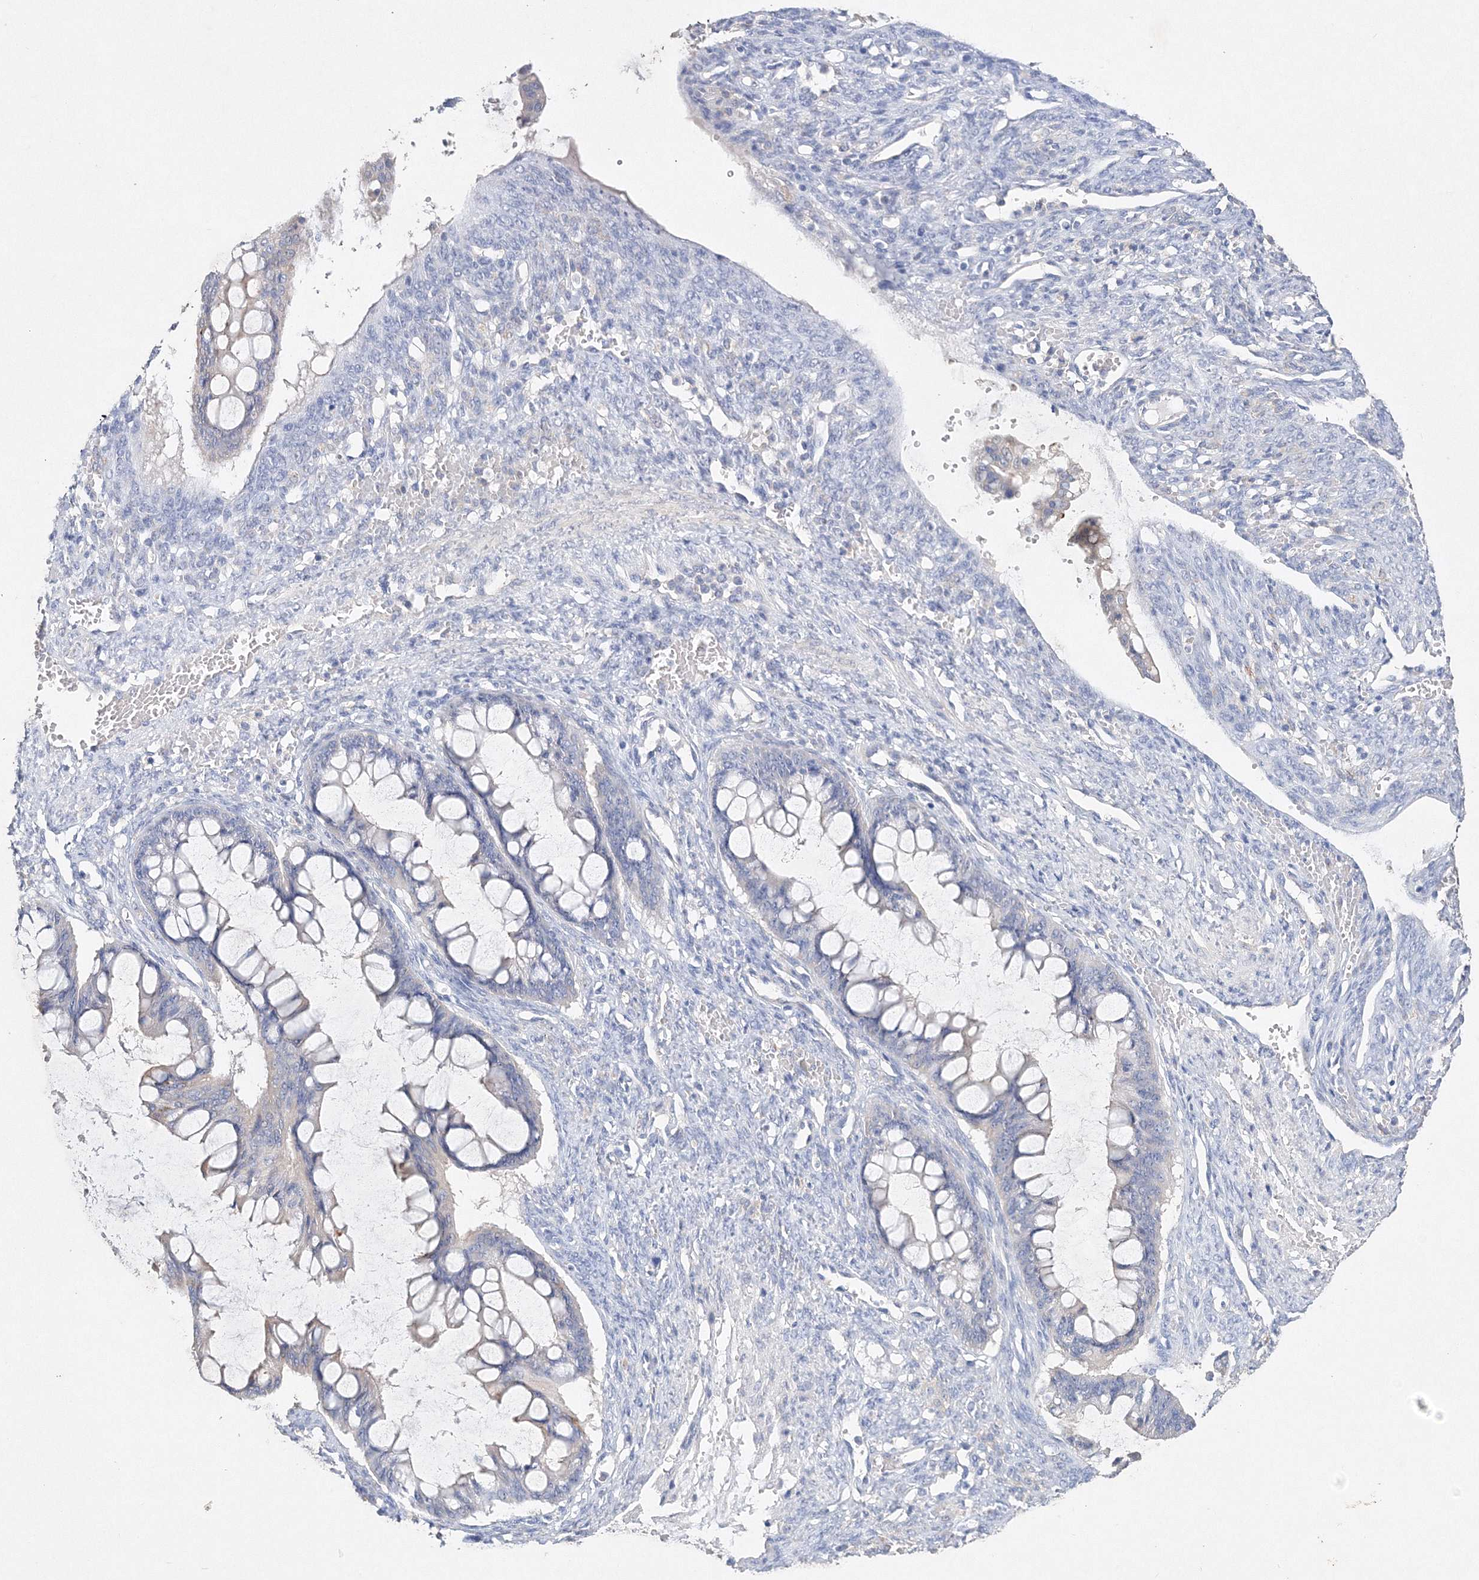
{"staining": {"intensity": "negative", "quantity": "none", "location": "none"}, "tissue": "ovarian cancer", "cell_type": "Tumor cells", "image_type": "cancer", "snomed": [{"axis": "morphology", "description": "Cystadenocarcinoma, mucinous, NOS"}, {"axis": "topography", "description": "Ovary"}], "caption": "Micrograph shows no protein staining in tumor cells of mucinous cystadenocarcinoma (ovarian) tissue. (Immunohistochemistry, brightfield microscopy, high magnification).", "gene": "GLS", "patient": {"sex": "female", "age": 73}}